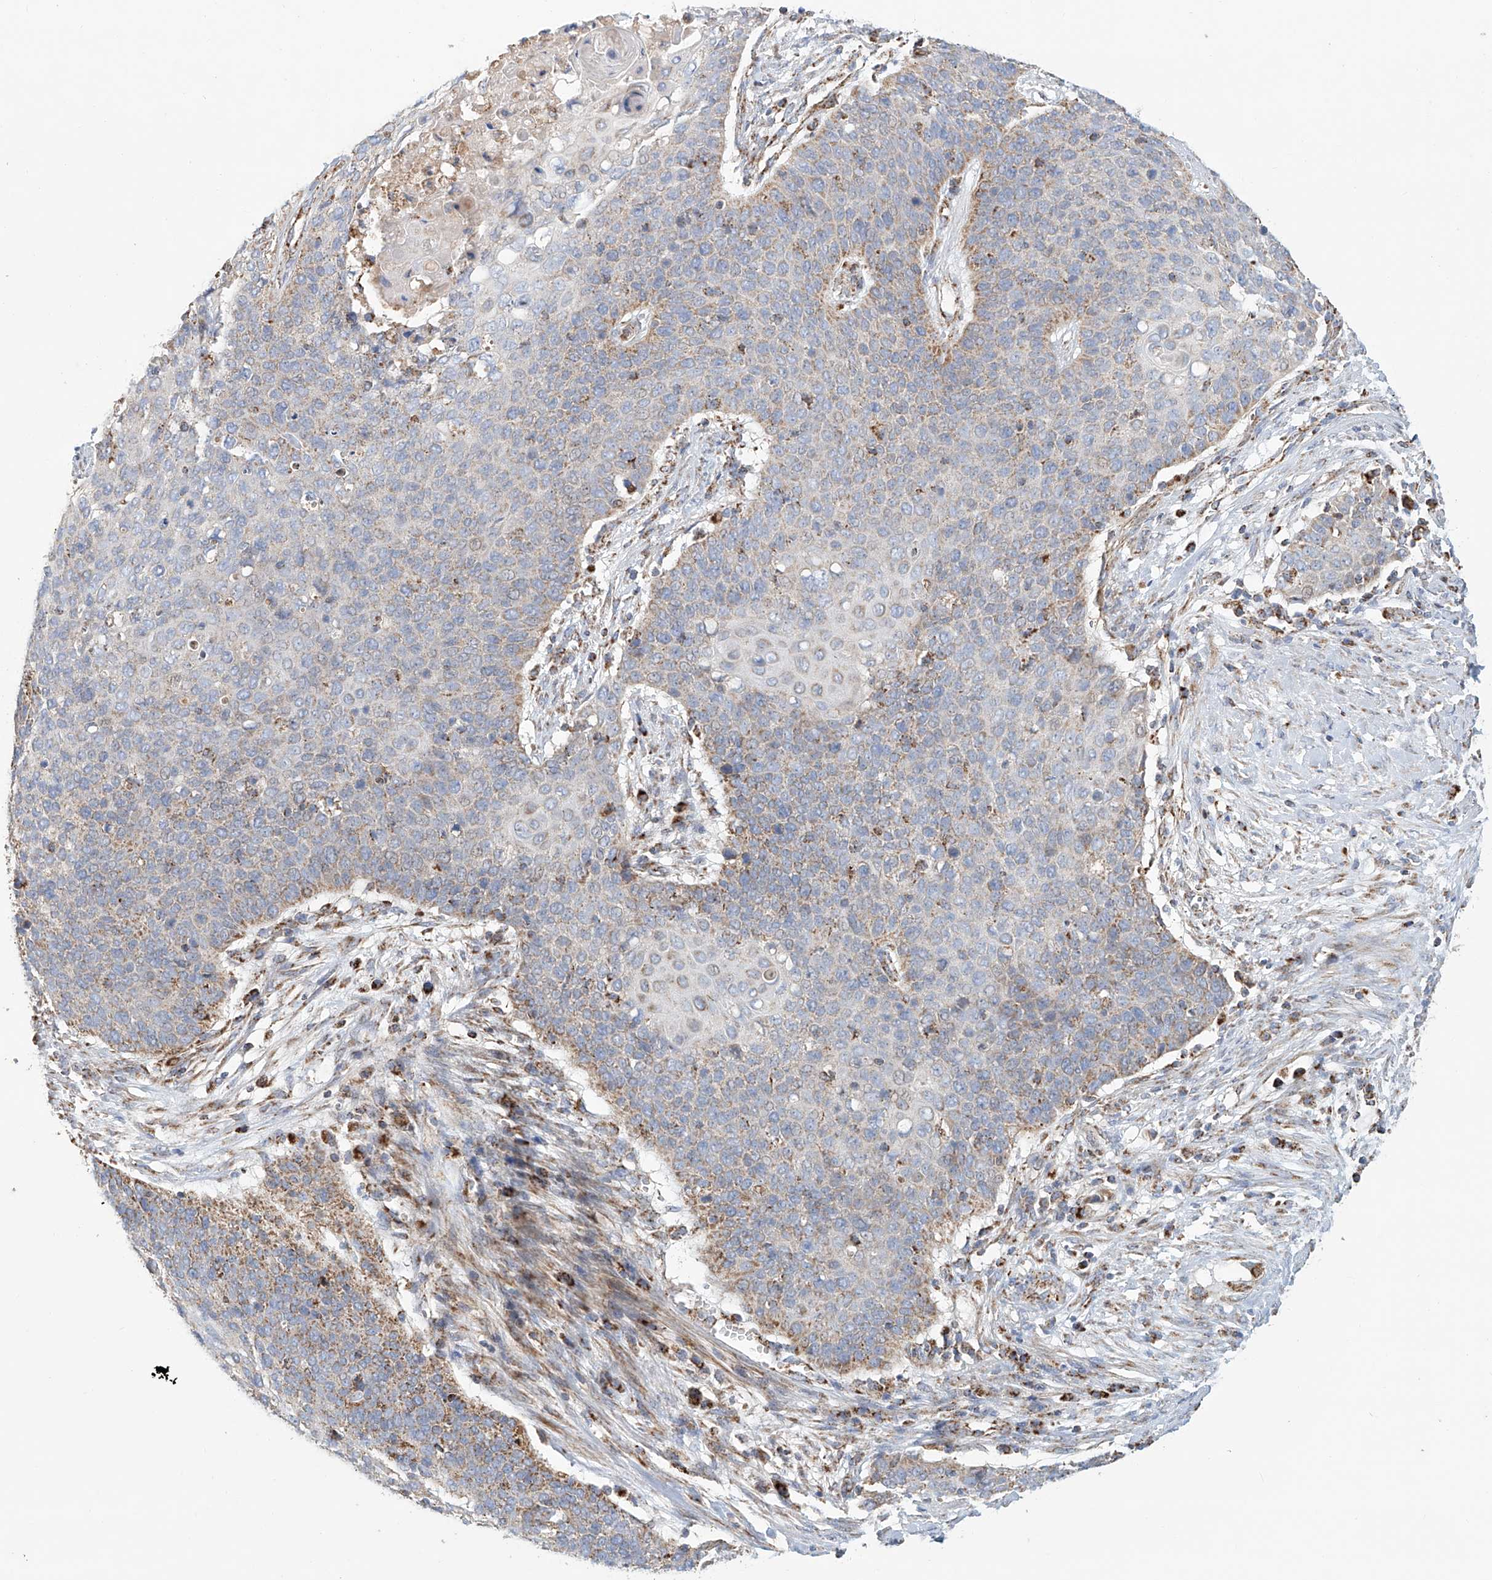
{"staining": {"intensity": "weak", "quantity": "25%-75%", "location": "cytoplasmic/membranous"}, "tissue": "cervical cancer", "cell_type": "Tumor cells", "image_type": "cancer", "snomed": [{"axis": "morphology", "description": "Squamous cell carcinoma, NOS"}, {"axis": "topography", "description": "Cervix"}], "caption": "This image demonstrates immunohistochemistry (IHC) staining of squamous cell carcinoma (cervical), with low weak cytoplasmic/membranous expression in about 25%-75% of tumor cells.", "gene": "MCL1", "patient": {"sex": "female", "age": 39}}